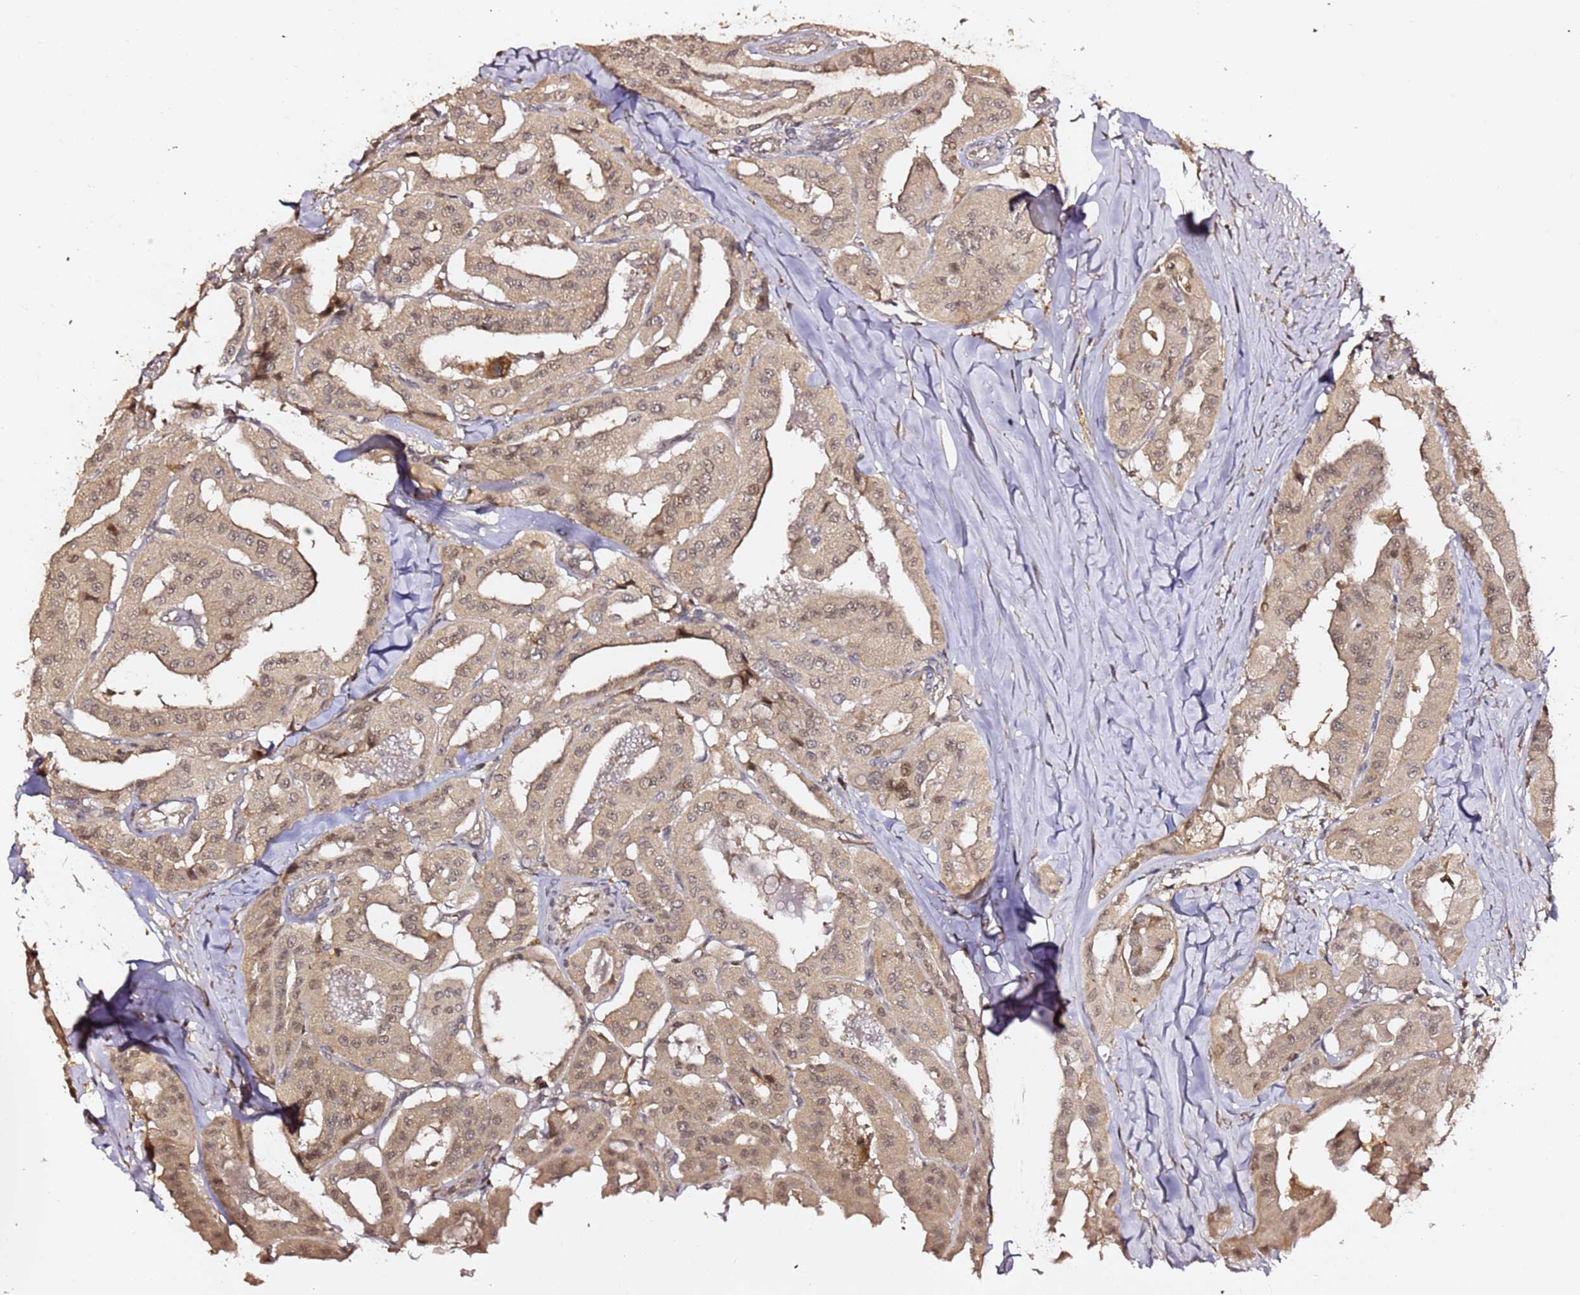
{"staining": {"intensity": "weak", "quantity": ">75%", "location": "cytoplasmic/membranous,nuclear"}, "tissue": "thyroid cancer", "cell_type": "Tumor cells", "image_type": "cancer", "snomed": [{"axis": "morphology", "description": "Papillary adenocarcinoma, NOS"}, {"axis": "topography", "description": "Thyroid gland"}], "caption": "Protein staining demonstrates weak cytoplasmic/membranous and nuclear staining in about >75% of tumor cells in papillary adenocarcinoma (thyroid). Using DAB (3,3'-diaminobenzidine) (brown) and hematoxylin (blue) stains, captured at high magnification using brightfield microscopy.", "gene": "OR5V1", "patient": {"sex": "female", "age": 59}}